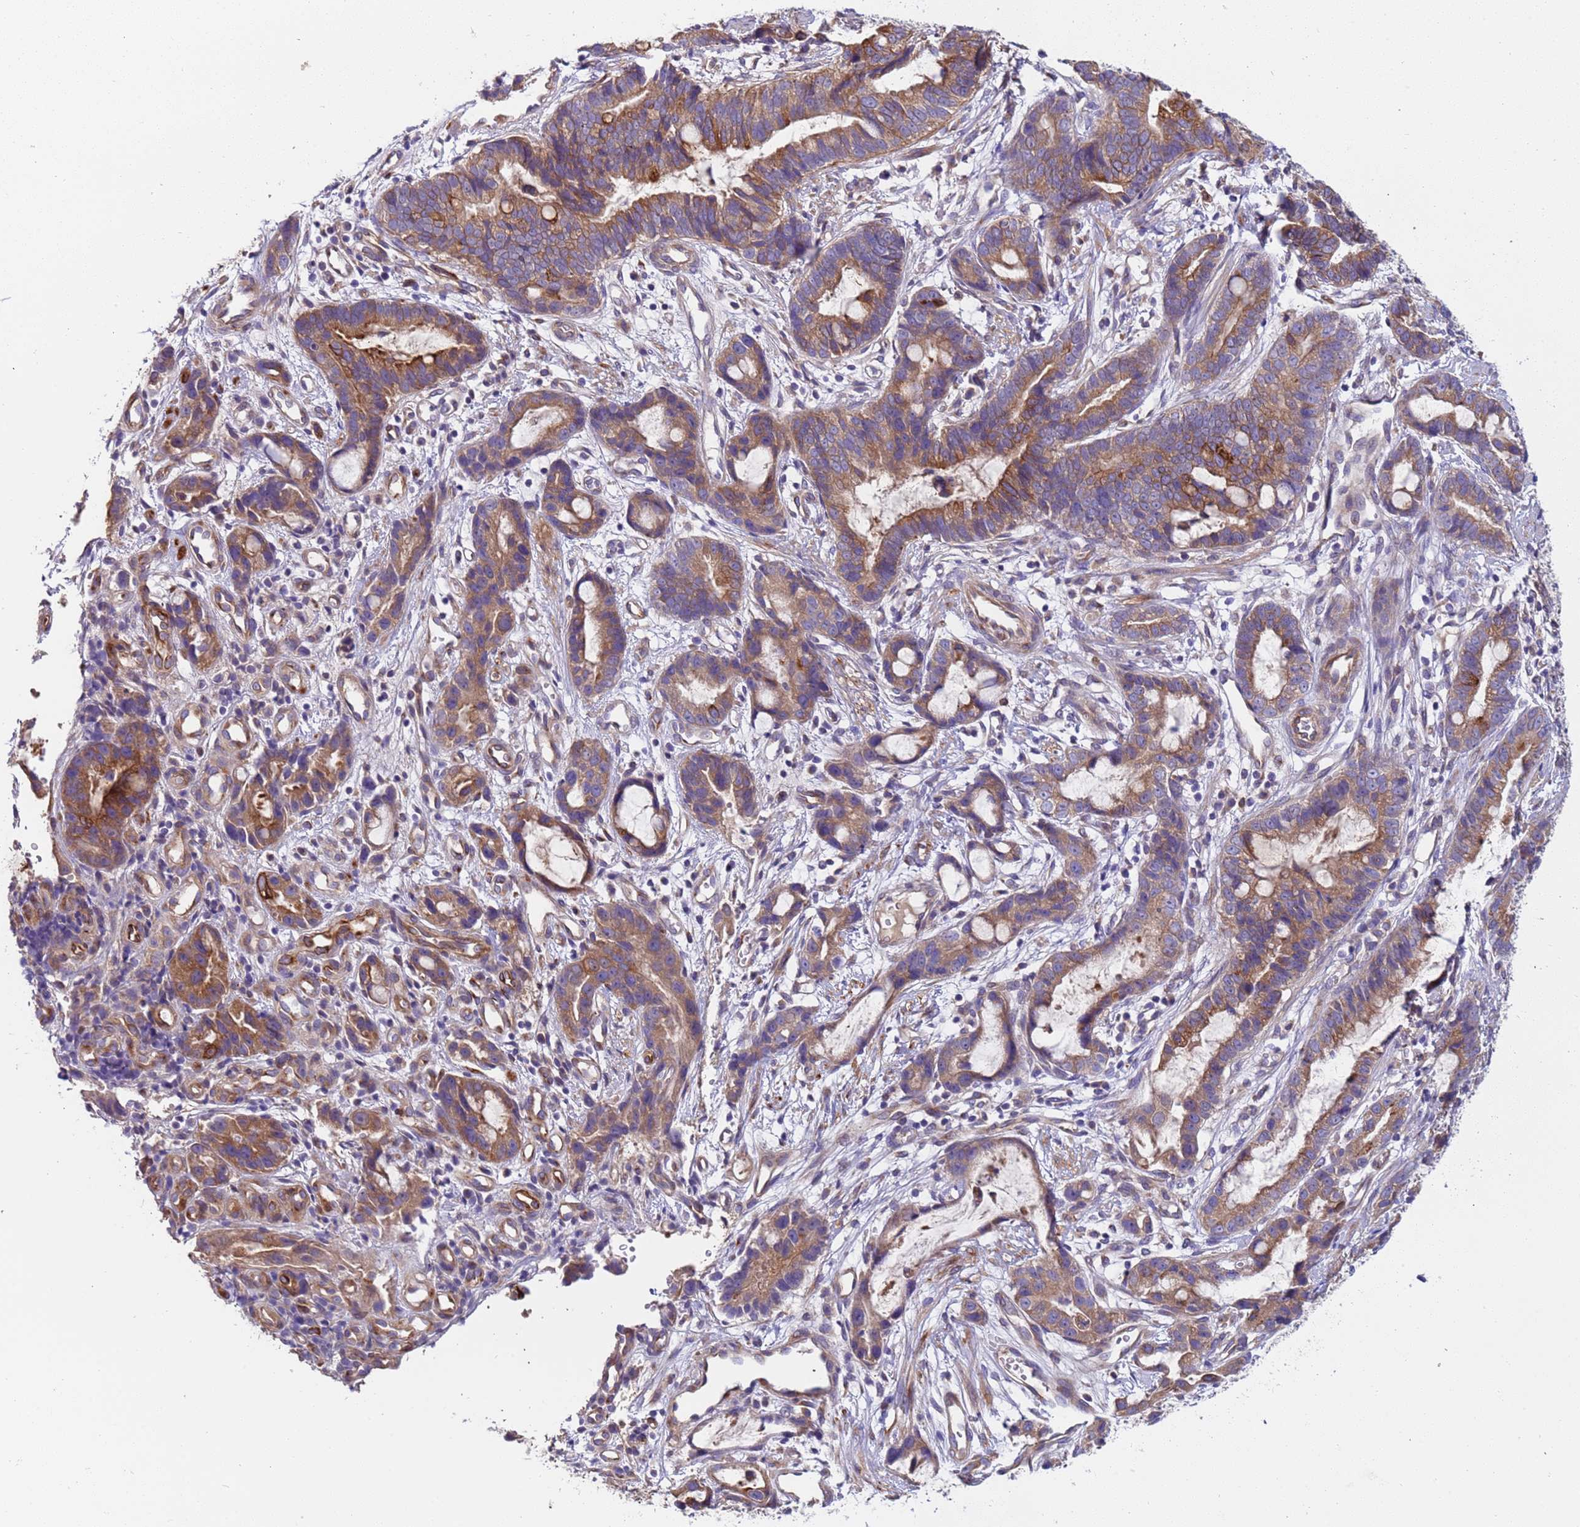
{"staining": {"intensity": "moderate", "quantity": ">75%", "location": "cytoplasmic/membranous"}, "tissue": "stomach cancer", "cell_type": "Tumor cells", "image_type": "cancer", "snomed": [{"axis": "morphology", "description": "Adenocarcinoma, NOS"}, {"axis": "topography", "description": "Stomach"}], "caption": "Human stomach cancer (adenocarcinoma) stained with a protein marker demonstrates moderate staining in tumor cells.", "gene": "PAQR7", "patient": {"sex": "male", "age": 55}}